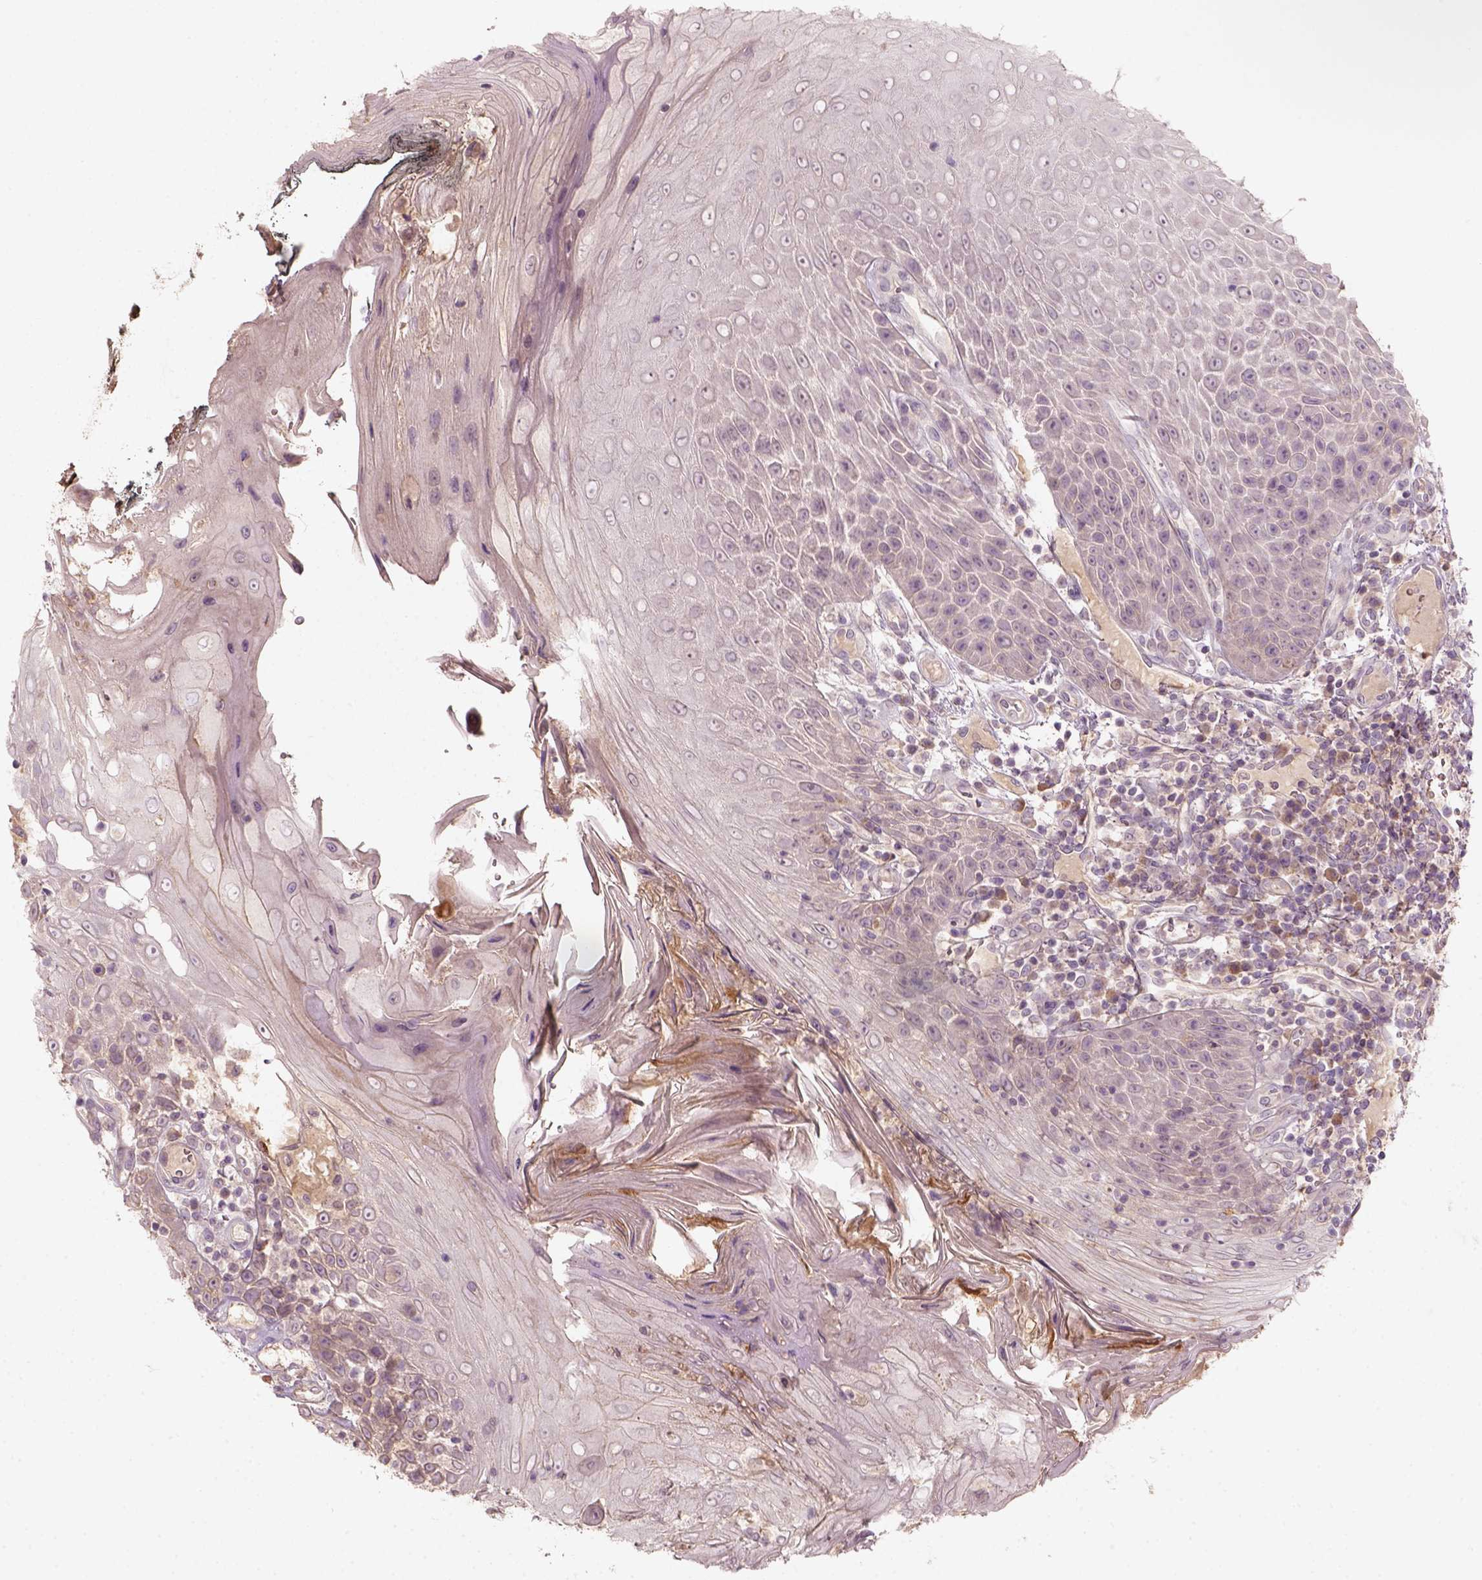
{"staining": {"intensity": "weak", "quantity": "<25%", "location": "cytoplasmic/membranous"}, "tissue": "head and neck cancer", "cell_type": "Tumor cells", "image_type": "cancer", "snomed": [{"axis": "morphology", "description": "Squamous cell carcinoma, NOS"}, {"axis": "topography", "description": "Head-Neck"}], "caption": "A micrograph of human head and neck cancer (squamous cell carcinoma) is negative for staining in tumor cells. (Stains: DAB (3,3'-diaminobenzidine) immunohistochemistry with hematoxylin counter stain, Microscopy: brightfield microscopy at high magnification).", "gene": "AQP9", "patient": {"sex": "male", "age": 52}}